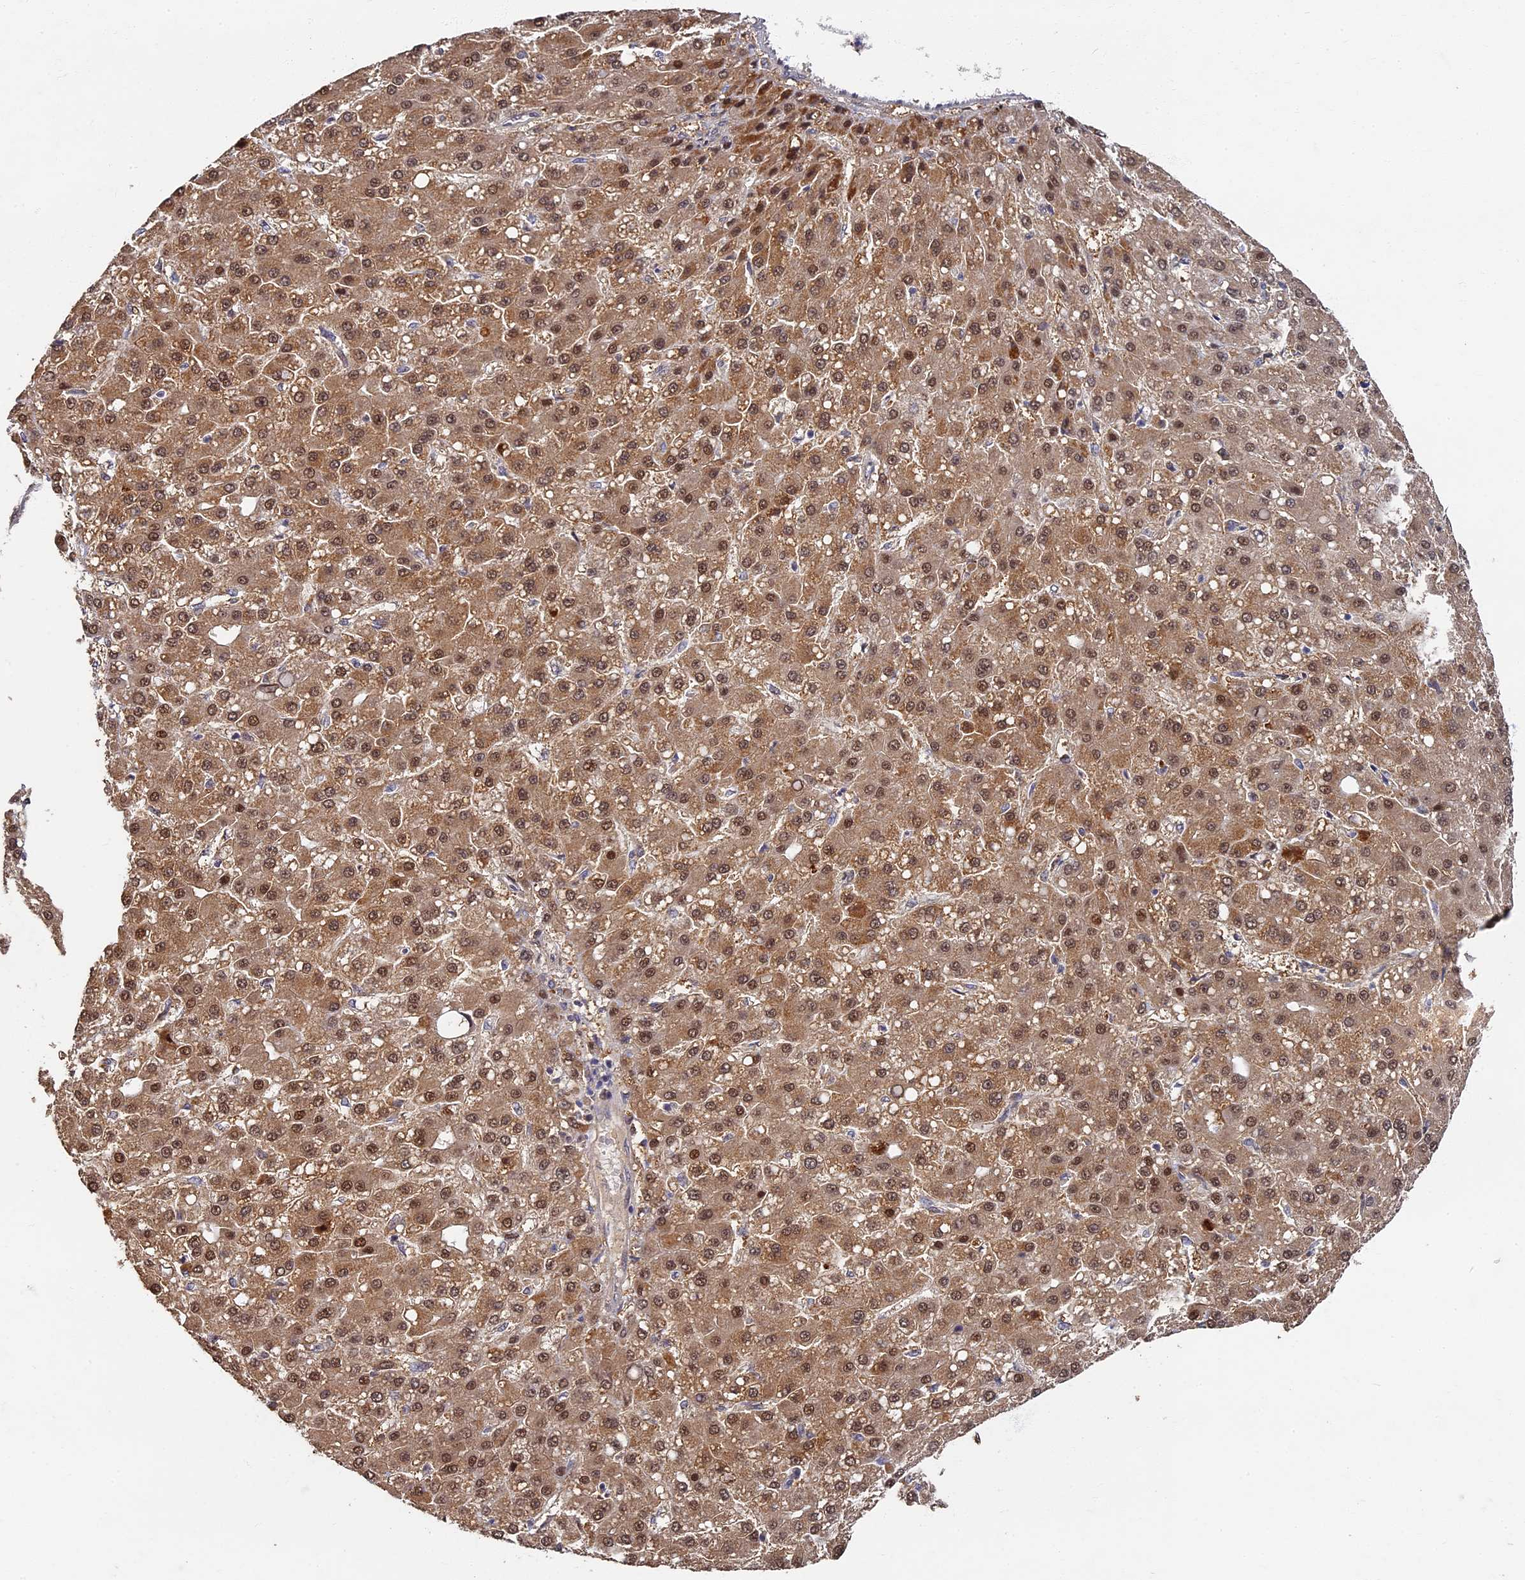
{"staining": {"intensity": "moderate", "quantity": ">75%", "location": "cytoplasmic/membranous,nuclear"}, "tissue": "liver cancer", "cell_type": "Tumor cells", "image_type": "cancer", "snomed": [{"axis": "morphology", "description": "Carcinoma, Hepatocellular, NOS"}, {"axis": "topography", "description": "Liver"}], "caption": "Immunohistochemical staining of liver cancer demonstrates medium levels of moderate cytoplasmic/membranous and nuclear protein expression in approximately >75% of tumor cells. (brown staining indicates protein expression, while blue staining denotes nuclei).", "gene": "RSPH3", "patient": {"sex": "male", "age": 67}}